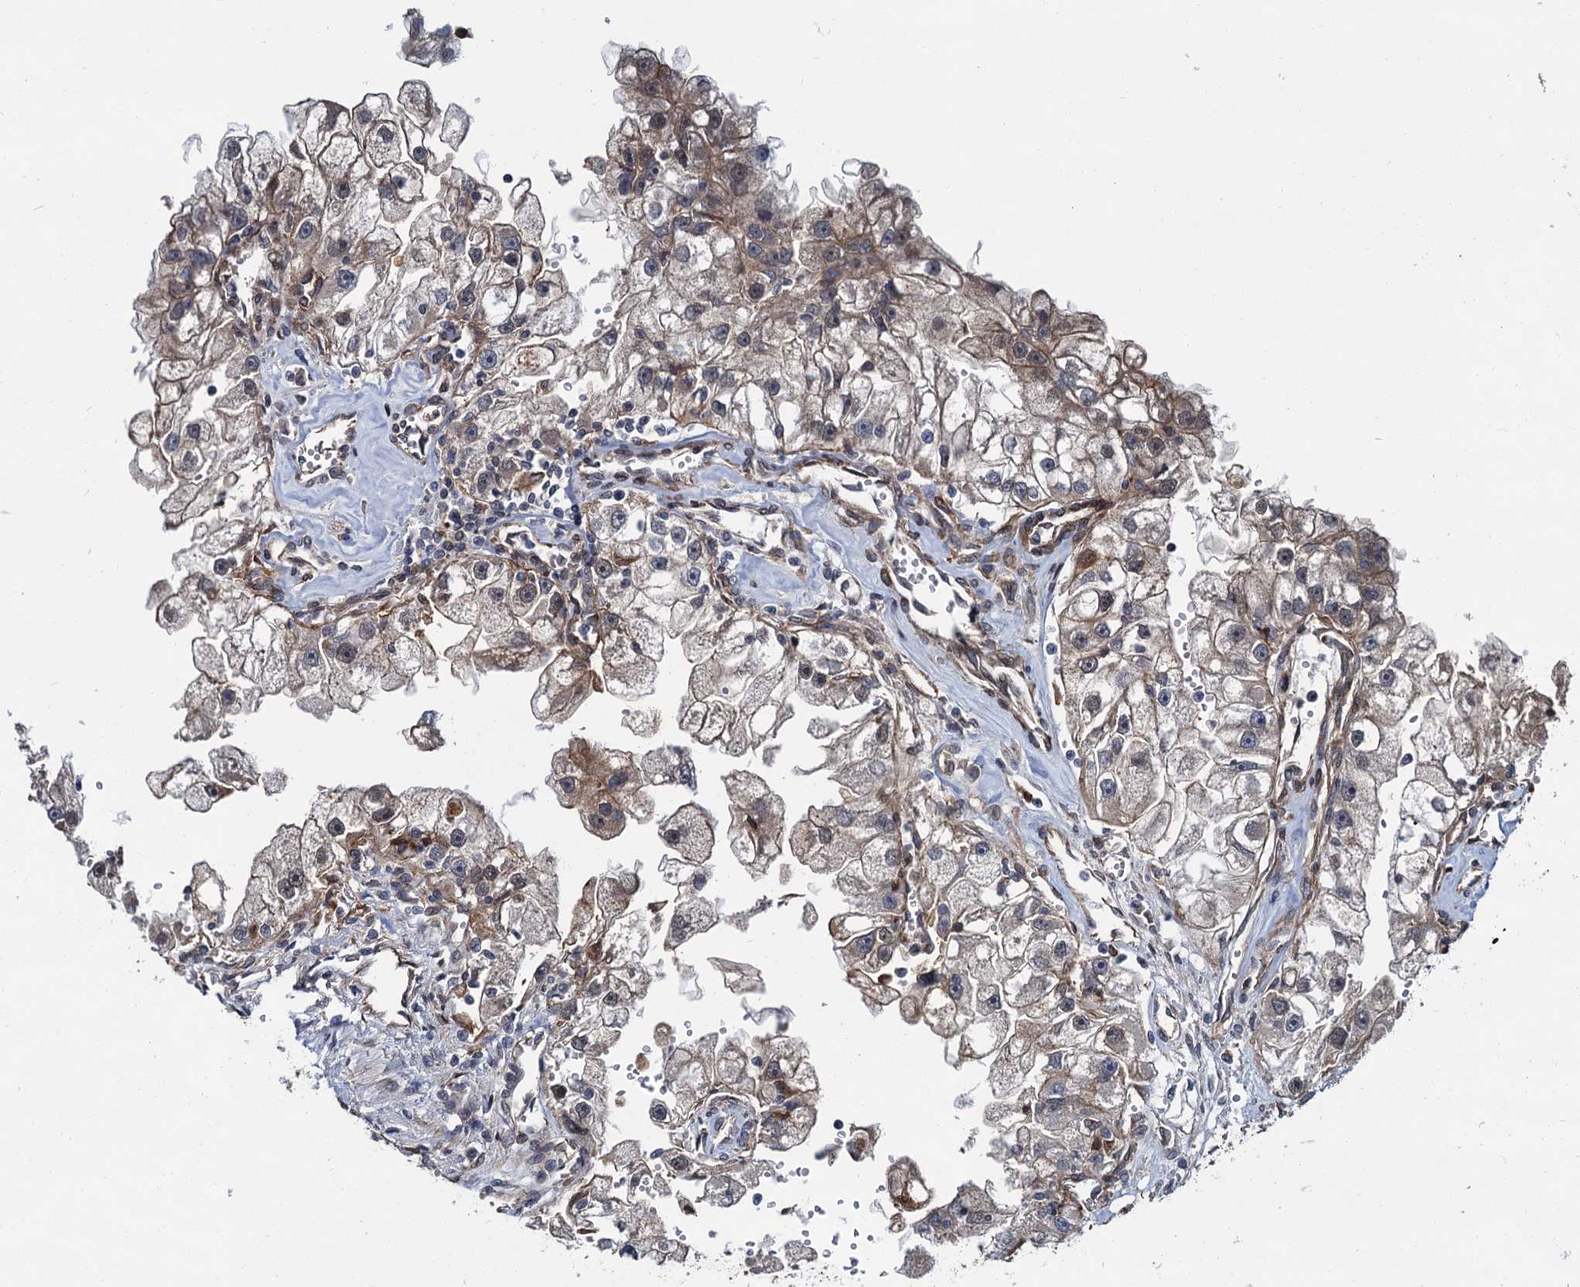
{"staining": {"intensity": "weak", "quantity": "25%-75%", "location": "cytoplasmic/membranous"}, "tissue": "renal cancer", "cell_type": "Tumor cells", "image_type": "cancer", "snomed": [{"axis": "morphology", "description": "Adenocarcinoma, NOS"}, {"axis": "topography", "description": "Kidney"}], "caption": "Immunohistochemistry of renal cancer (adenocarcinoma) shows low levels of weak cytoplasmic/membranous staining in approximately 25%-75% of tumor cells.", "gene": "ZFYVE19", "patient": {"sex": "male", "age": 63}}